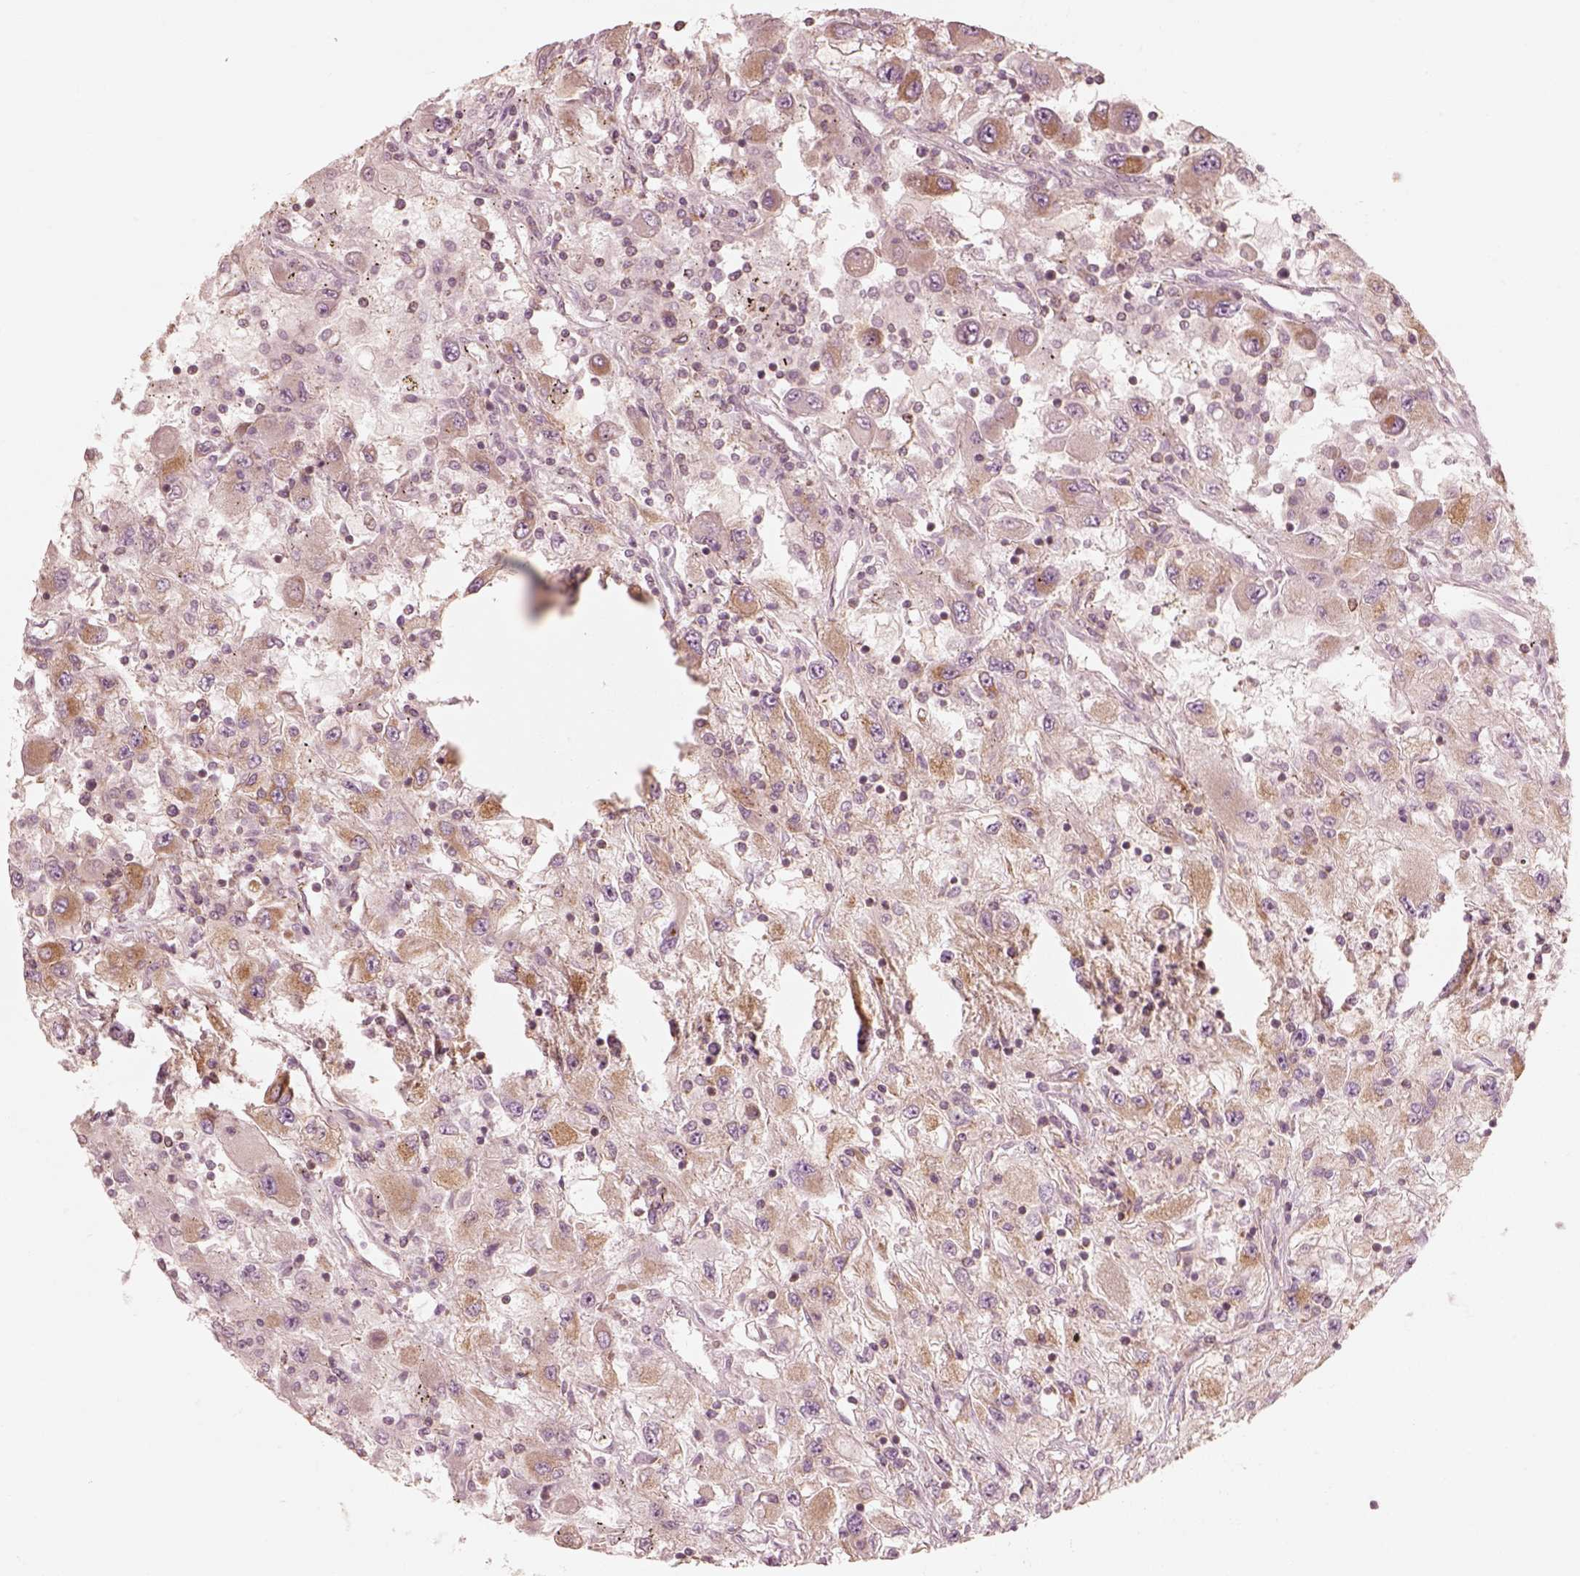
{"staining": {"intensity": "moderate", "quantity": ">75%", "location": "cytoplasmic/membranous"}, "tissue": "renal cancer", "cell_type": "Tumor cells", "image_type": "cancer", "snomed": [{"axis": "morphology", "description": "Adenocarcinoma, NOS"}, {"axis": "topography", "description": "Kidney"}], "caption": "The image demonstrates a brown stain indicating the presence of a protein in the cytoplasmic/membranous of tumor cells in renal adenocarcinoma.", "gene": "CNOT2", "patient": {"sex": "female", "age": 67}}